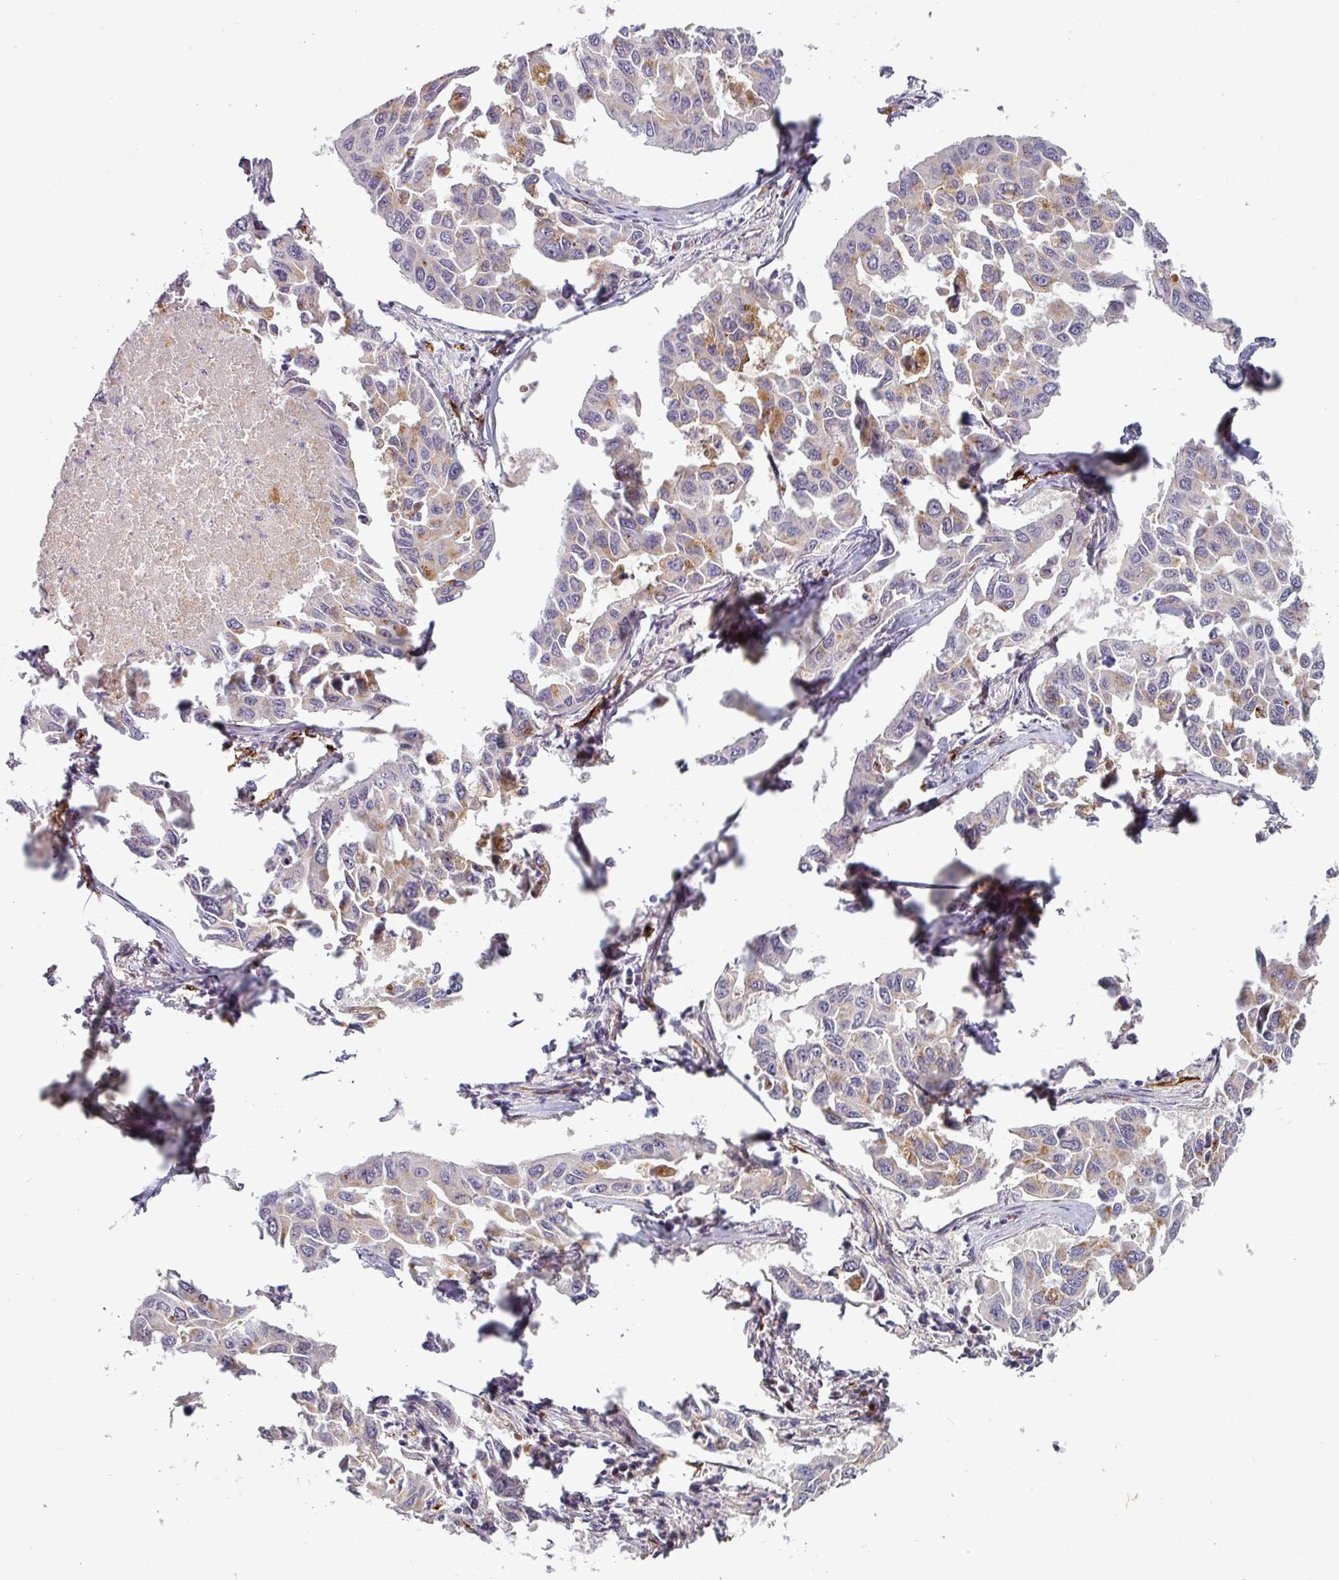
{"staining": {"intensity": "moderate", "quantity": "<25%", "location": "cytoplasmic/membranous"}, "tissue": "lung cancer", "cell_type": "Tumor cells", "image_type": "cancer", "snomed": [{"axis": "morphology", "description": "Adenocarcinoma, NOS"}, {"axis": "topography", "description": "Lung"}], "caption": "DAB immunohistochemical staining of lung adenocarcinoma demonstrates moderate cytoplasmic/membranous protein positivity in about <25% of tumor cells.", "gene": "PRODH2", "patient": {"sex": "male", "age": 64}}